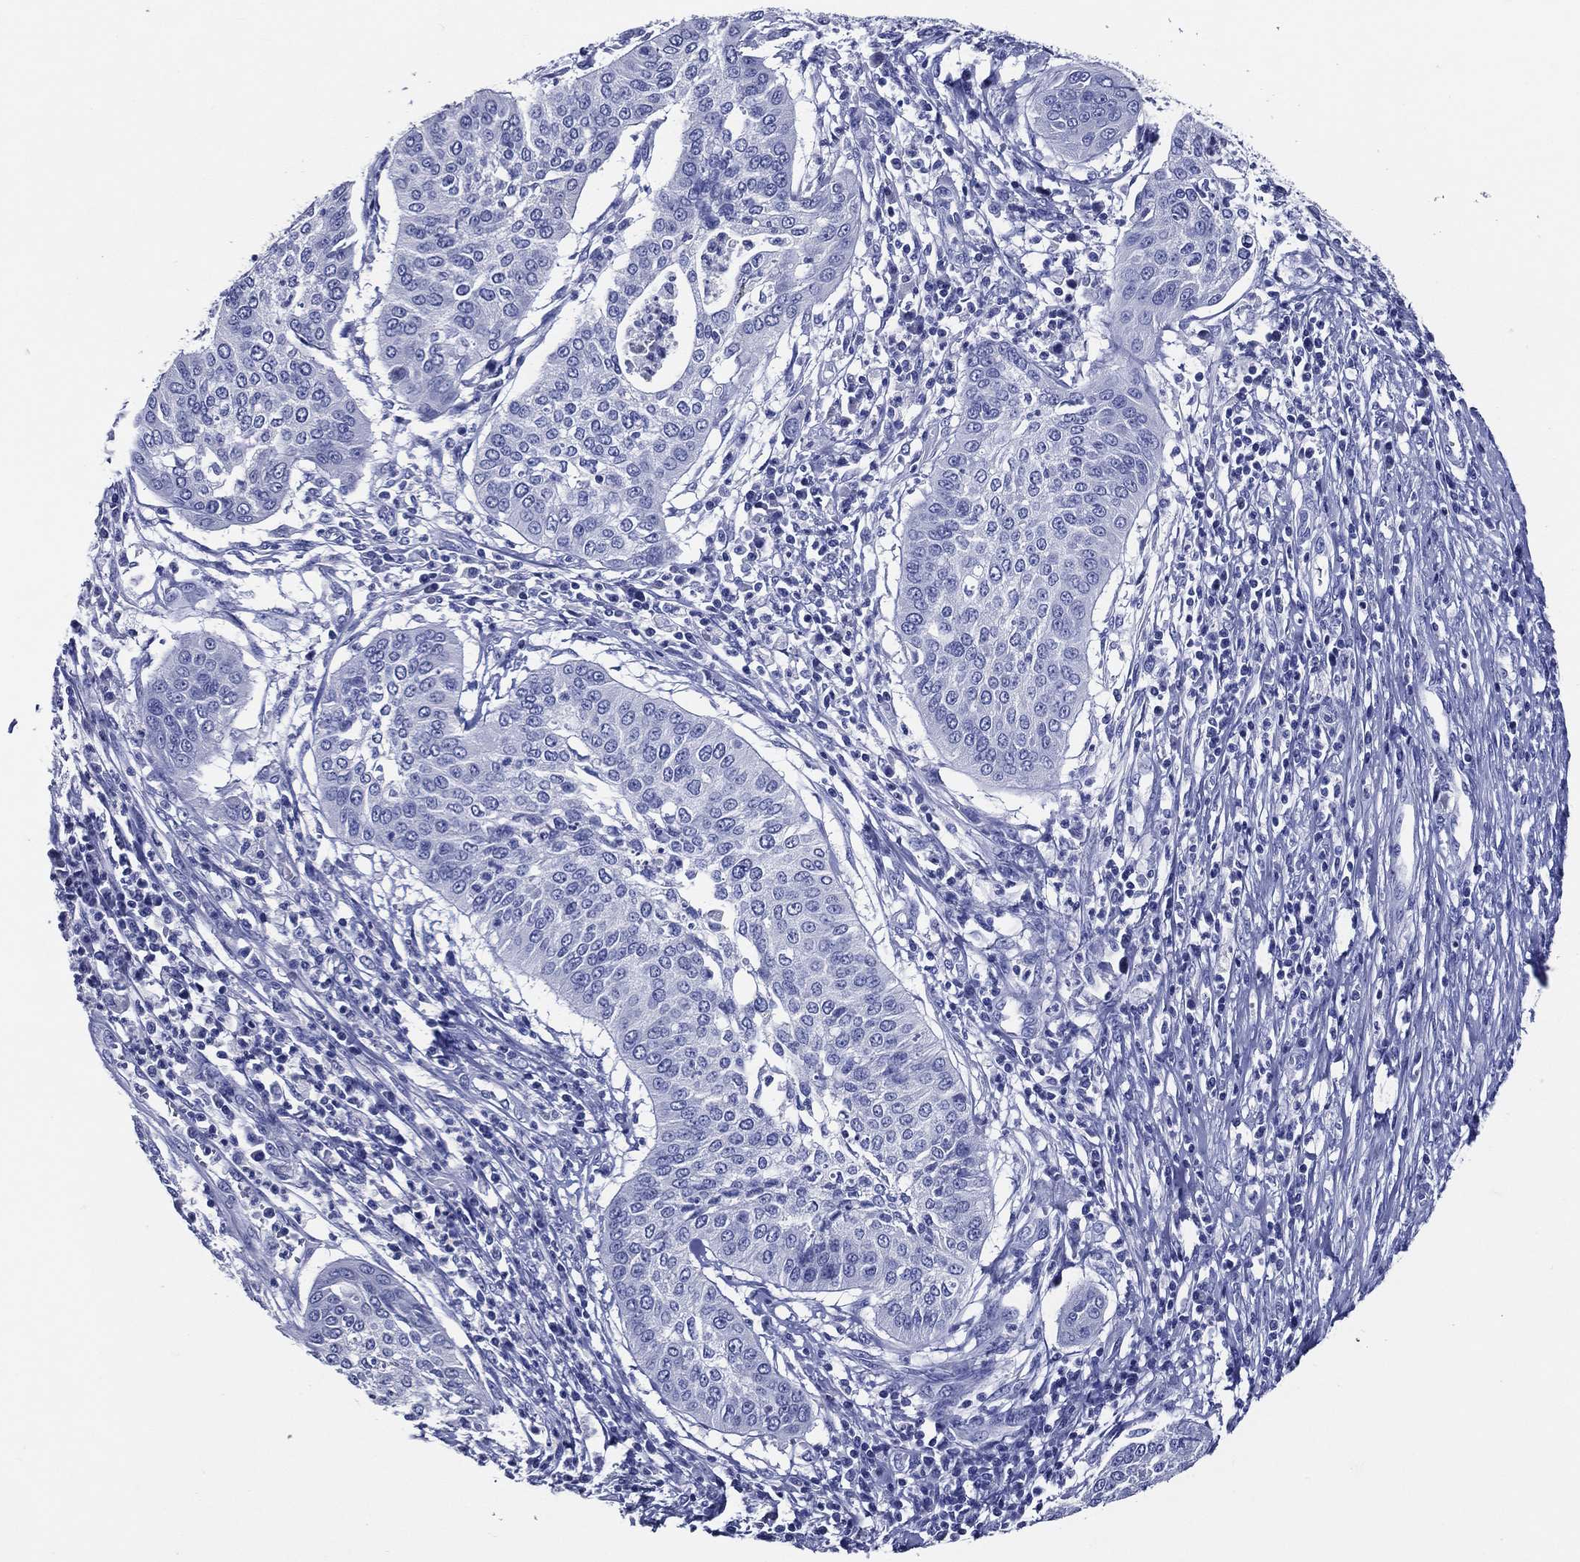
{"staining": {"intensity": "negative", "quantity": "none", "location": "none"}, "tissue": "cervical cancer", "cell_type": "Tumor cells", "image_type": "cancer", "snomed": [{"axis": "morphology", "description": "Normal tissue, NOS"}, {"axis": "morphology", "description": "Squamous cell carcinoma, NOS"}, {"axis": "topography", "description": "Cervix"}], "caption": "Cervical squamous cell carcinoma was stained to show a protein in brown. There is no significant expression in tumor cells. The staining is performed using DAB (3,3'-diaminobenzidine) brown chromogen with nuclei counter-stained in using hematoxylin.", "gene": "ACE2", "patient": {"sex": "female", "age": 39}}